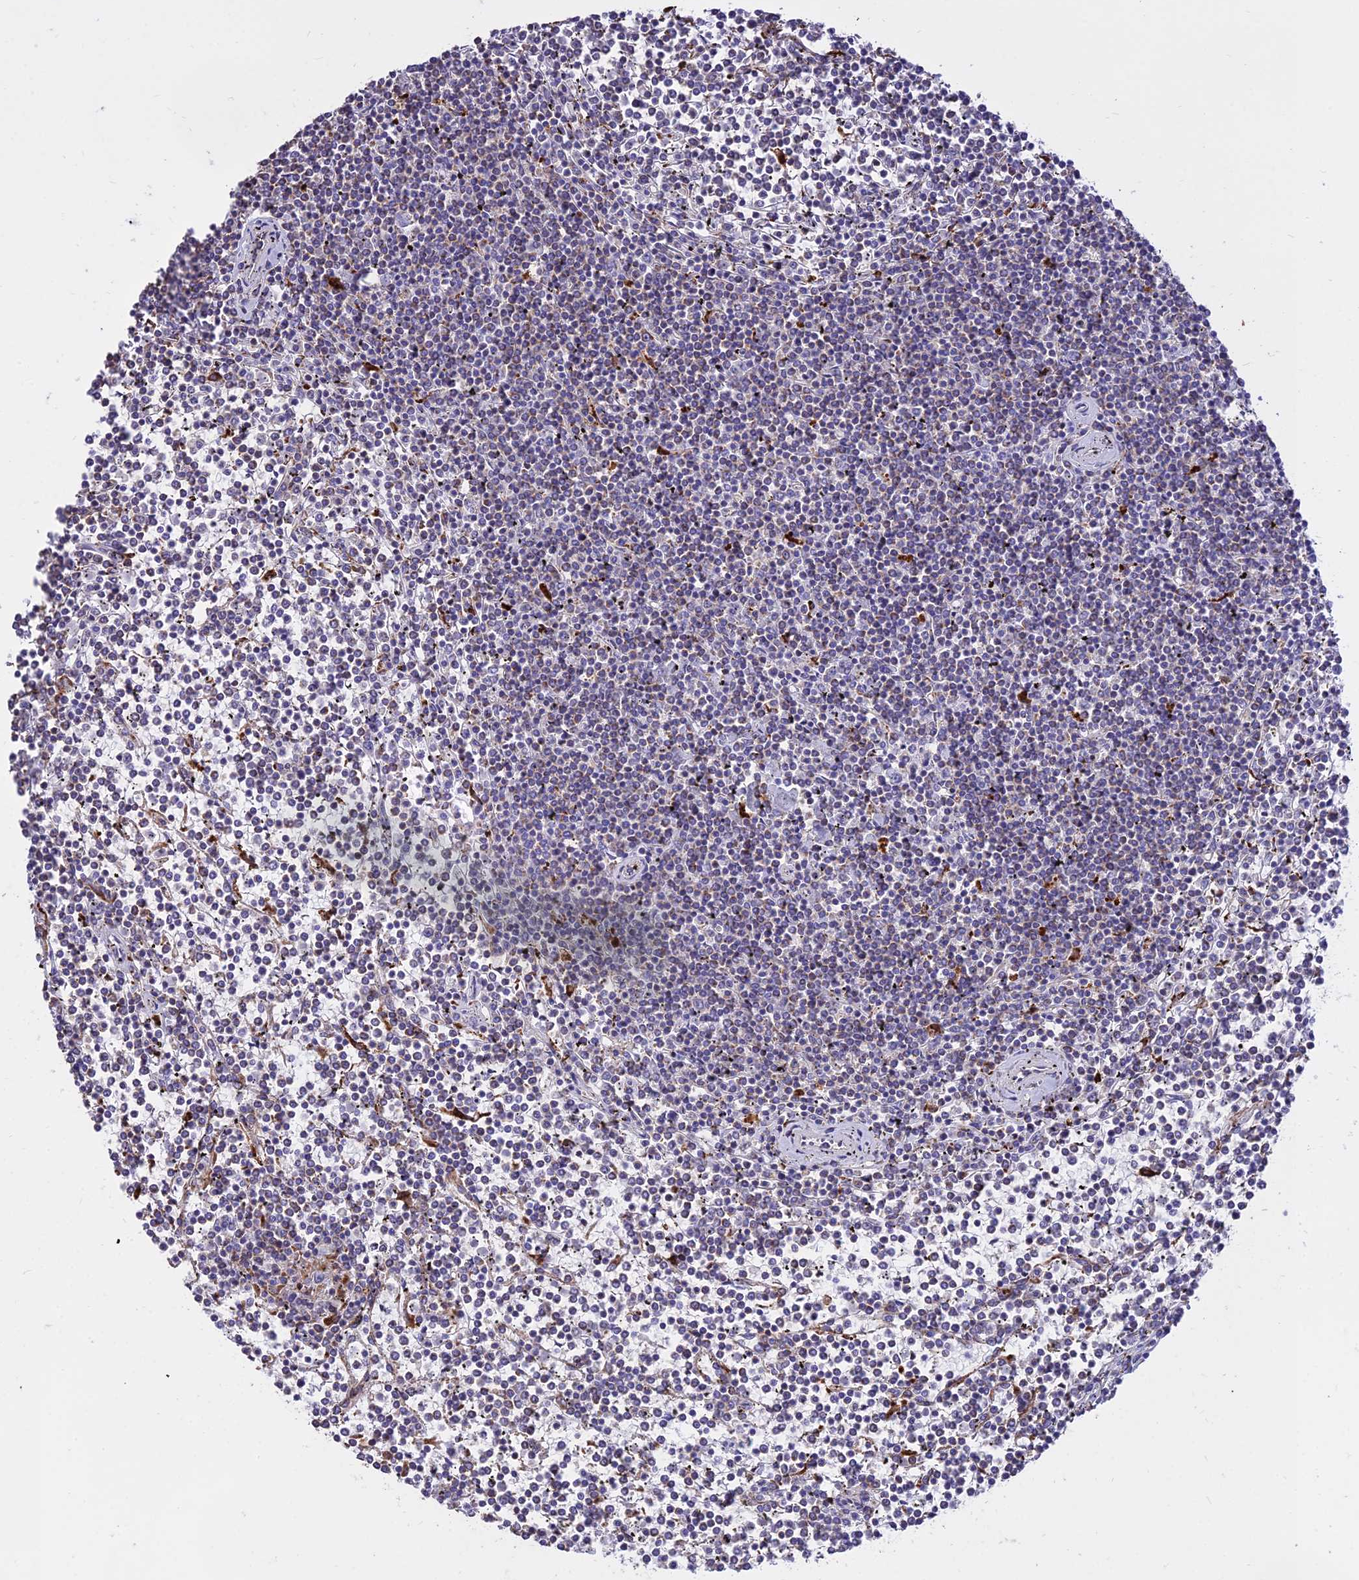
{"staining": {"intensity": "negative", "quantity": "none", "location": "none"}, "tissue": "lymphoma", "cell_type": "Tumor cells", "image_type": "cancer", "snomed": [{"axis": "morphology", "description": "Malignant lymphoma, non-Hodgkin's type, Low grade"}, {"axis": "topography", "description": "Spleen"}], "caption": "The image demonstrates no staining of tumor cells in lymphoma. (Brightfield microscopy of DAB immunohistochemistry at high magnification).", "gene": "PNLIPRP3", "patient": {"sex": "female", "age": 19}}